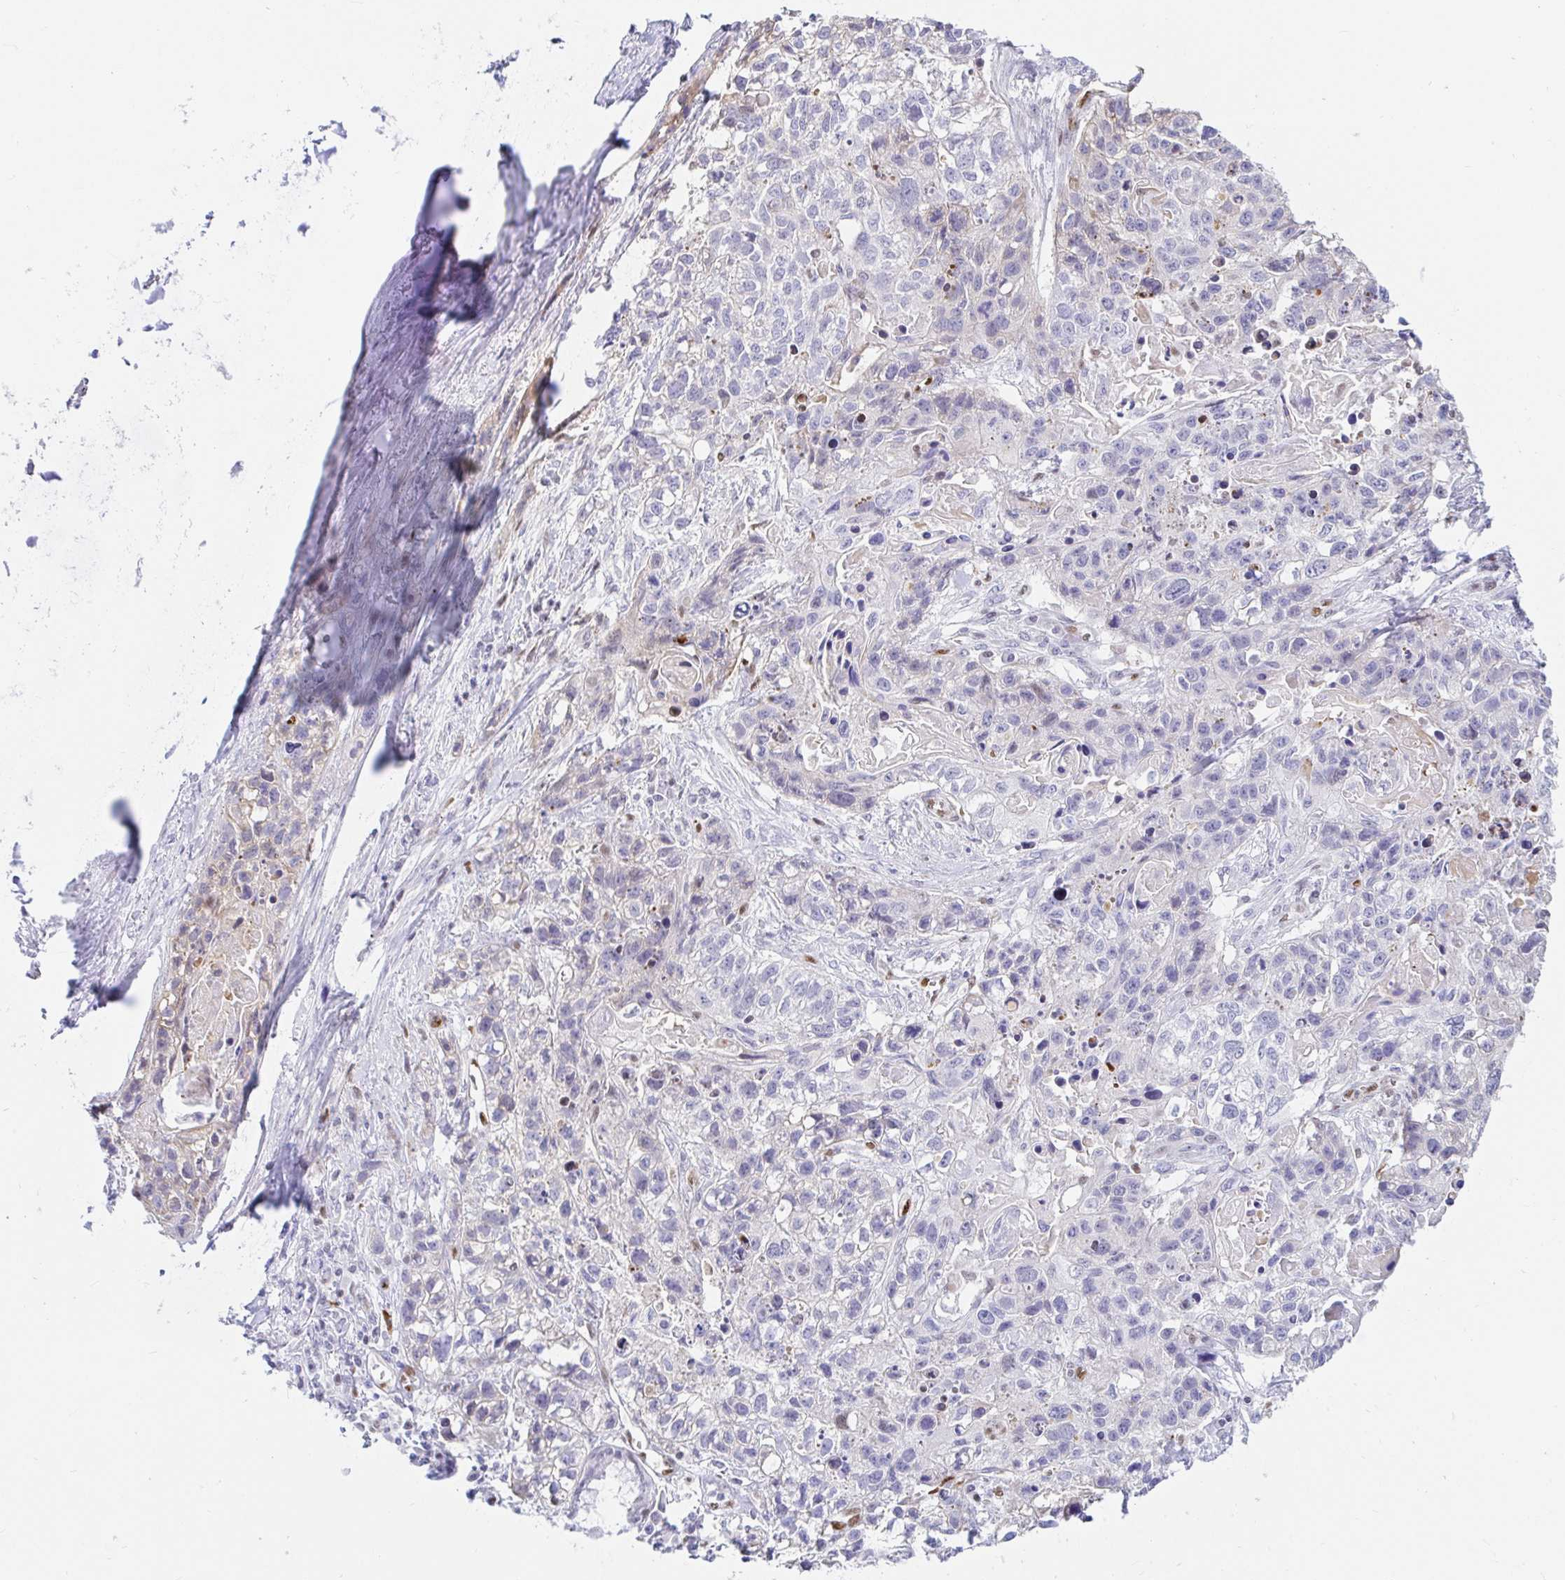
{"staining": {"intensity": "negative", "quantity": "none", "location": "none"}, "tissue": "lung cancer", "cell_type": "Tumor cells", "image_type": "cancer", "snomed": [{"axis": "morphology", "description": "Squamous cell carcinoma, NOS"}, {"axis": "topography", "description": "Lung"}], "caption": "Immunohistochemistry photomicrograph of neoplastic tissue: human lung squamous cell carcinoma stained with DAB (3,3'-diaminobenzidine) displays no significant protein expression in tumor cells. (Immunohistochemistry, brightfield microscopy, high magnification).", "gene": "HINFP", "patient": {"sex": "male", "age": 74}}